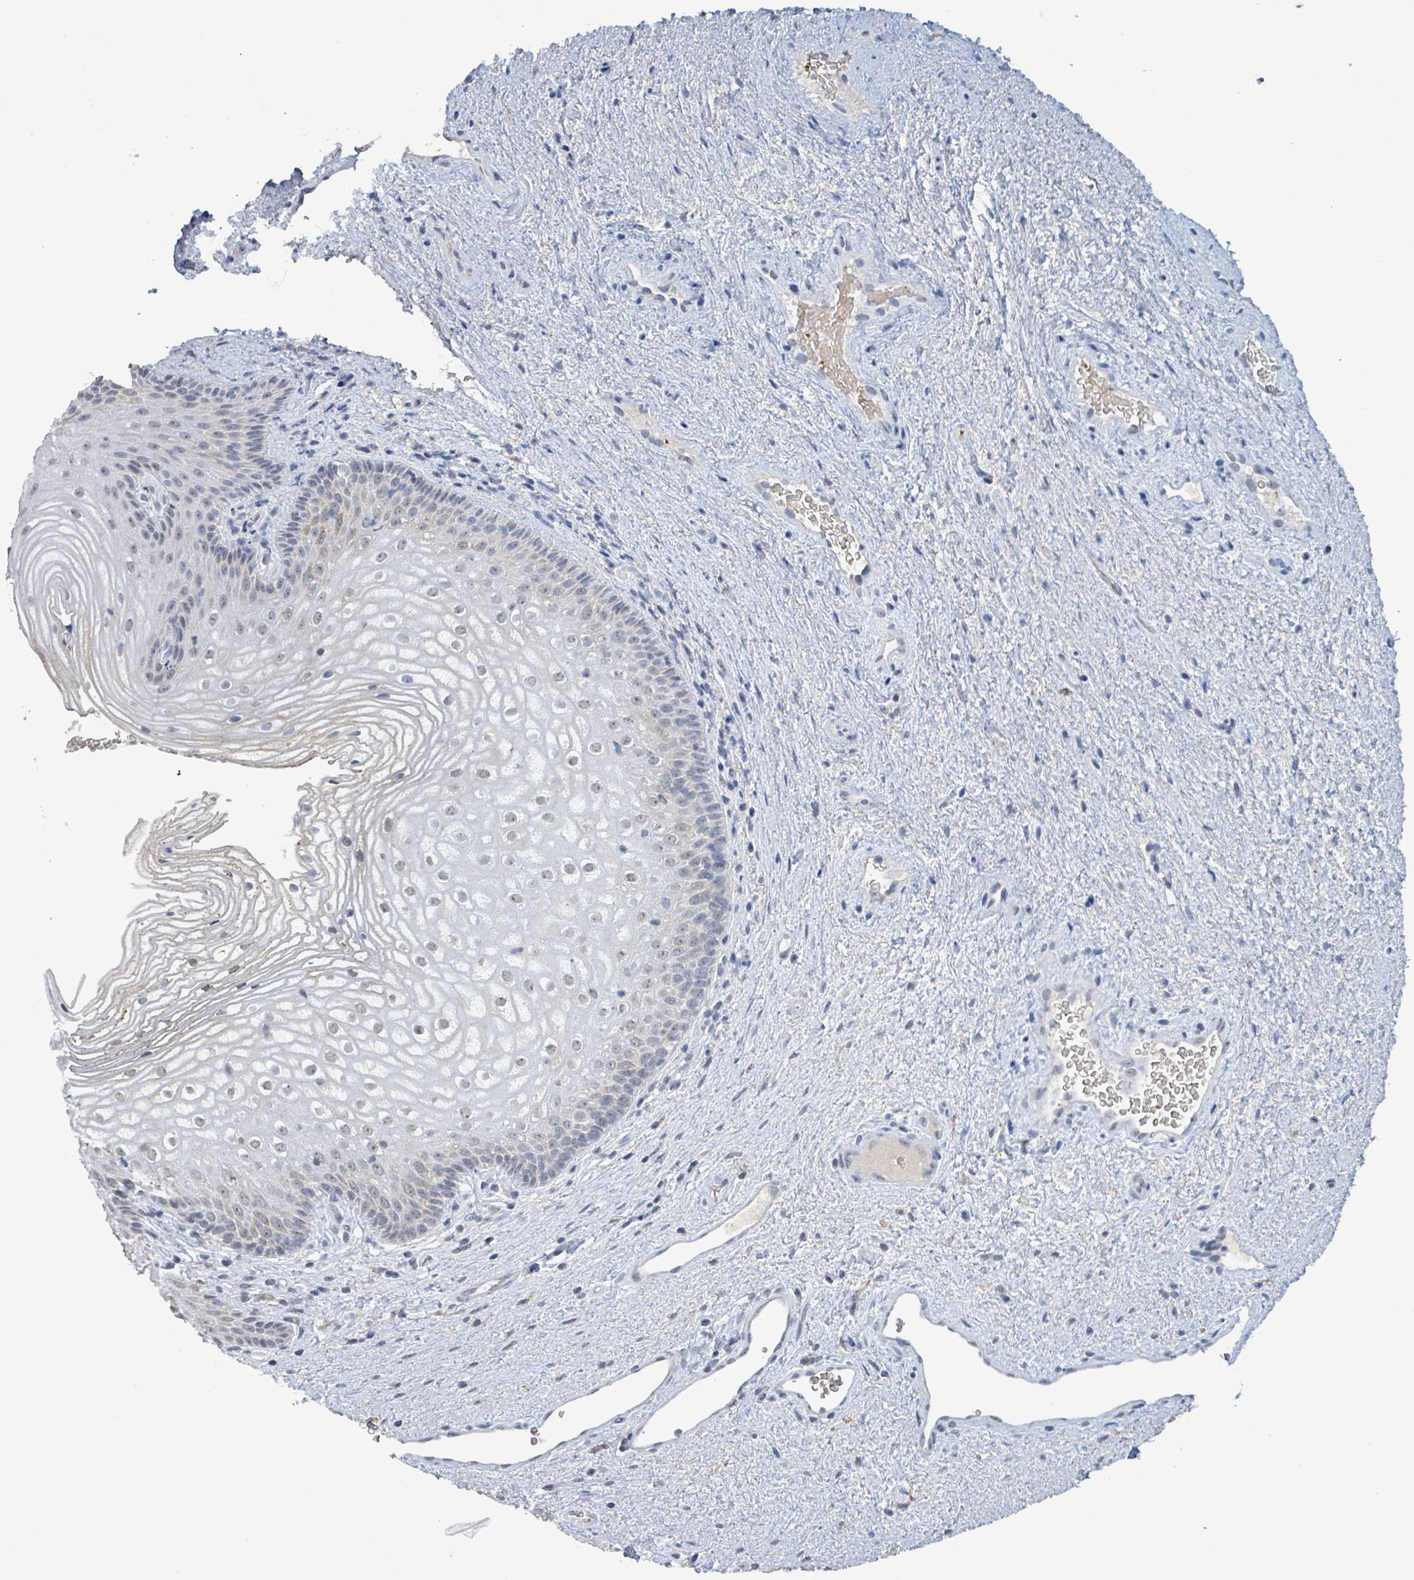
{"staining": {"intensity": "weak", "quantity": "<25%", "location": "nuclear"}, "tissue": "vagina", "cell_type": "Squamous epithelial cells", "image_type": "normal", "snomed": [{"axis": "morphology", "description": "Normal tissue, NOS"}, {"axis": "topography", "description": "Vagina"}], "caption": "Image shows no significant protein positivity in squamous epithelial cells of unremarkable vagina. (DAB immunohistochemistry visualized using brightfield microscopy, high magnification).", "gene": "SEBOX", "patient": {"sex": "female", "age": 47}}